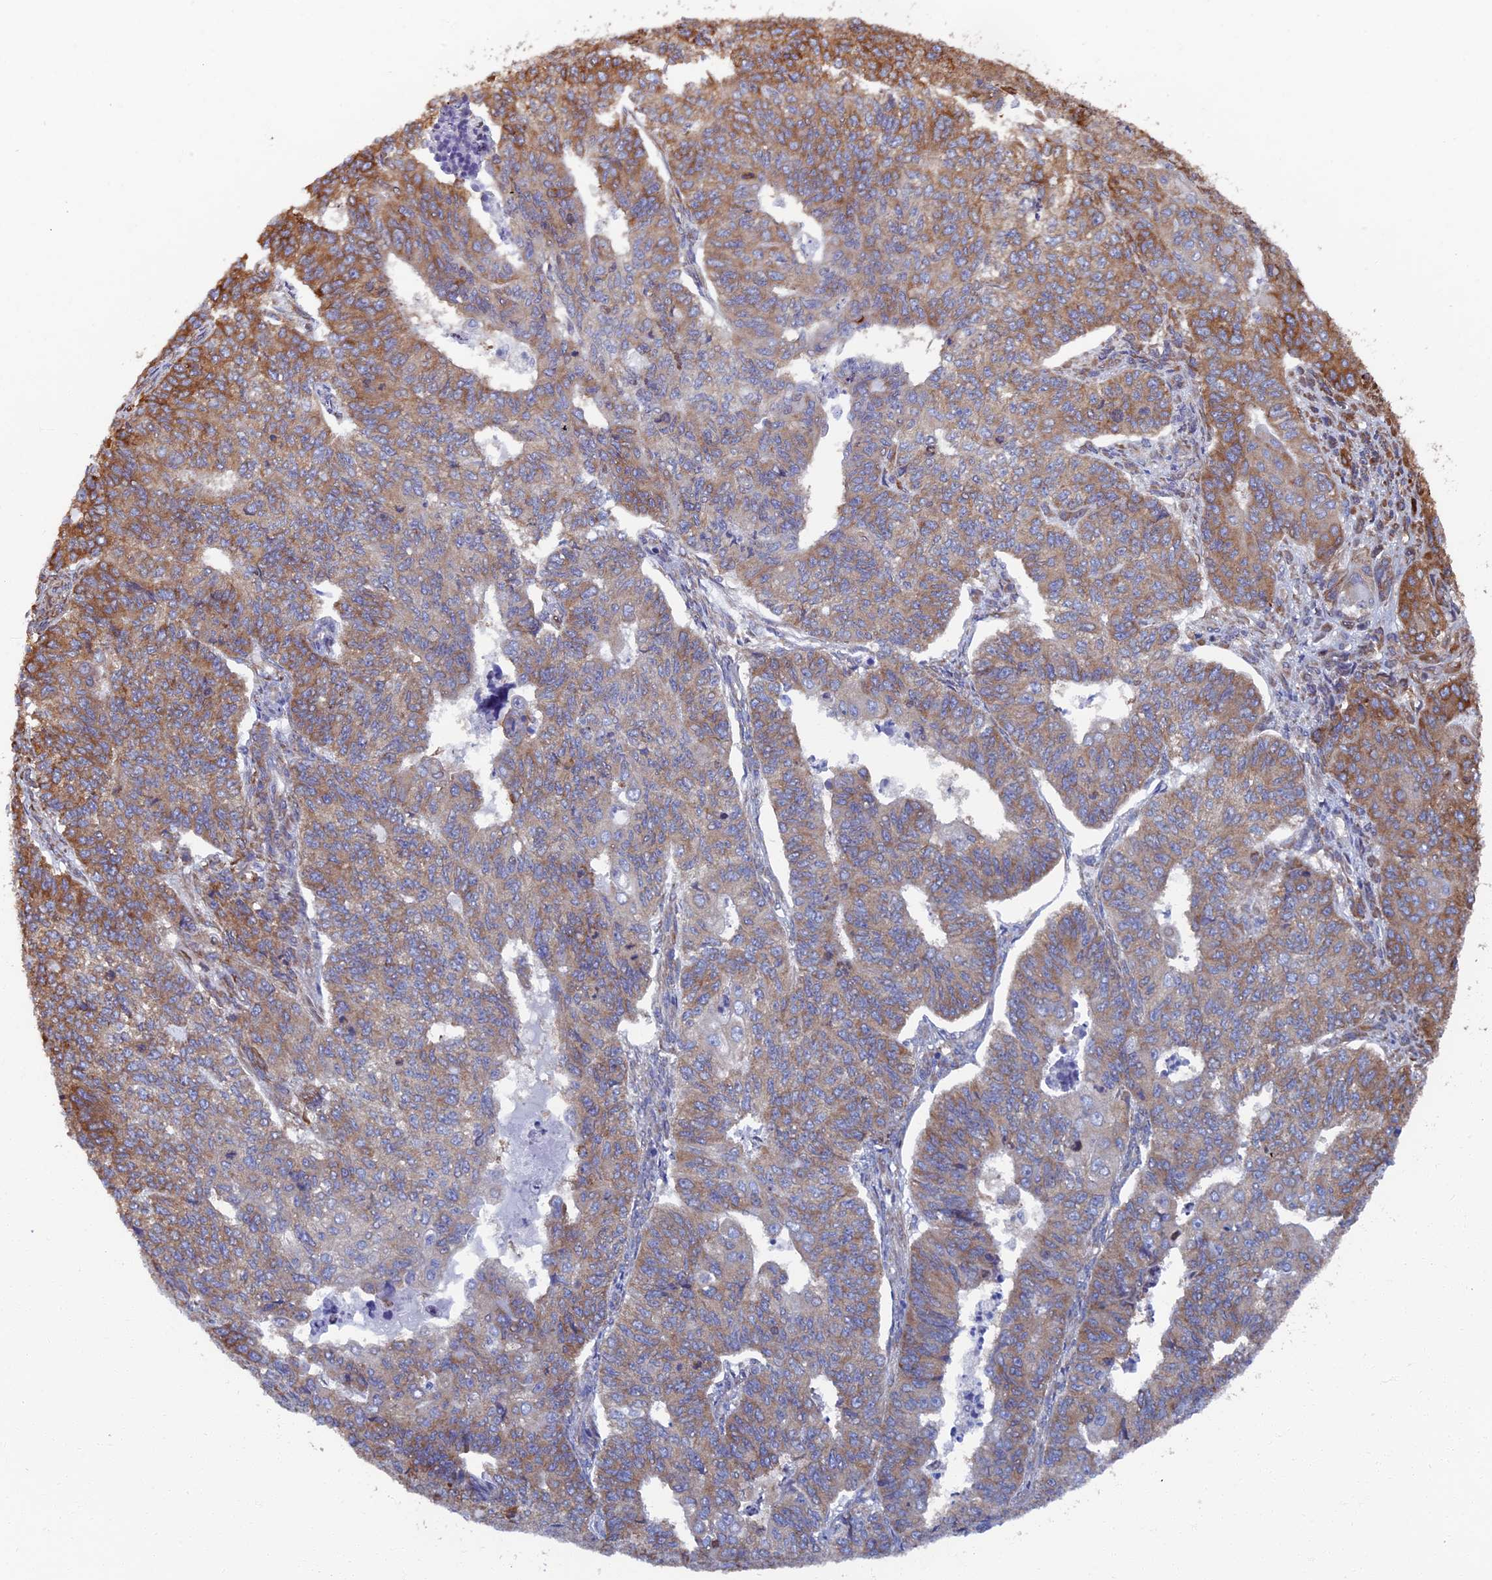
{"staining": {"intensity": "moderate", "quantity": "25%-75%", "location": "cytoplasmic/membranous"}, "tissue": "endometrial cancer", "cell_type": "Tumor cells", "image_type": "cancer", "snomed": [{"axis": "morphology", "description": "Adenocarcinoma, NOS"}, {"axis": "topography", "description": "Endometrium"}], "caption": "An image showing moderate cytoplasmic/membranous positivity in about 25%-75% of tumor cells in endometrial cancer (adenocarcinoma), as visualized by brown immunohistochemical staining.", "gene": "YBX1", "patient": {"sex": "female", "age": 32}}